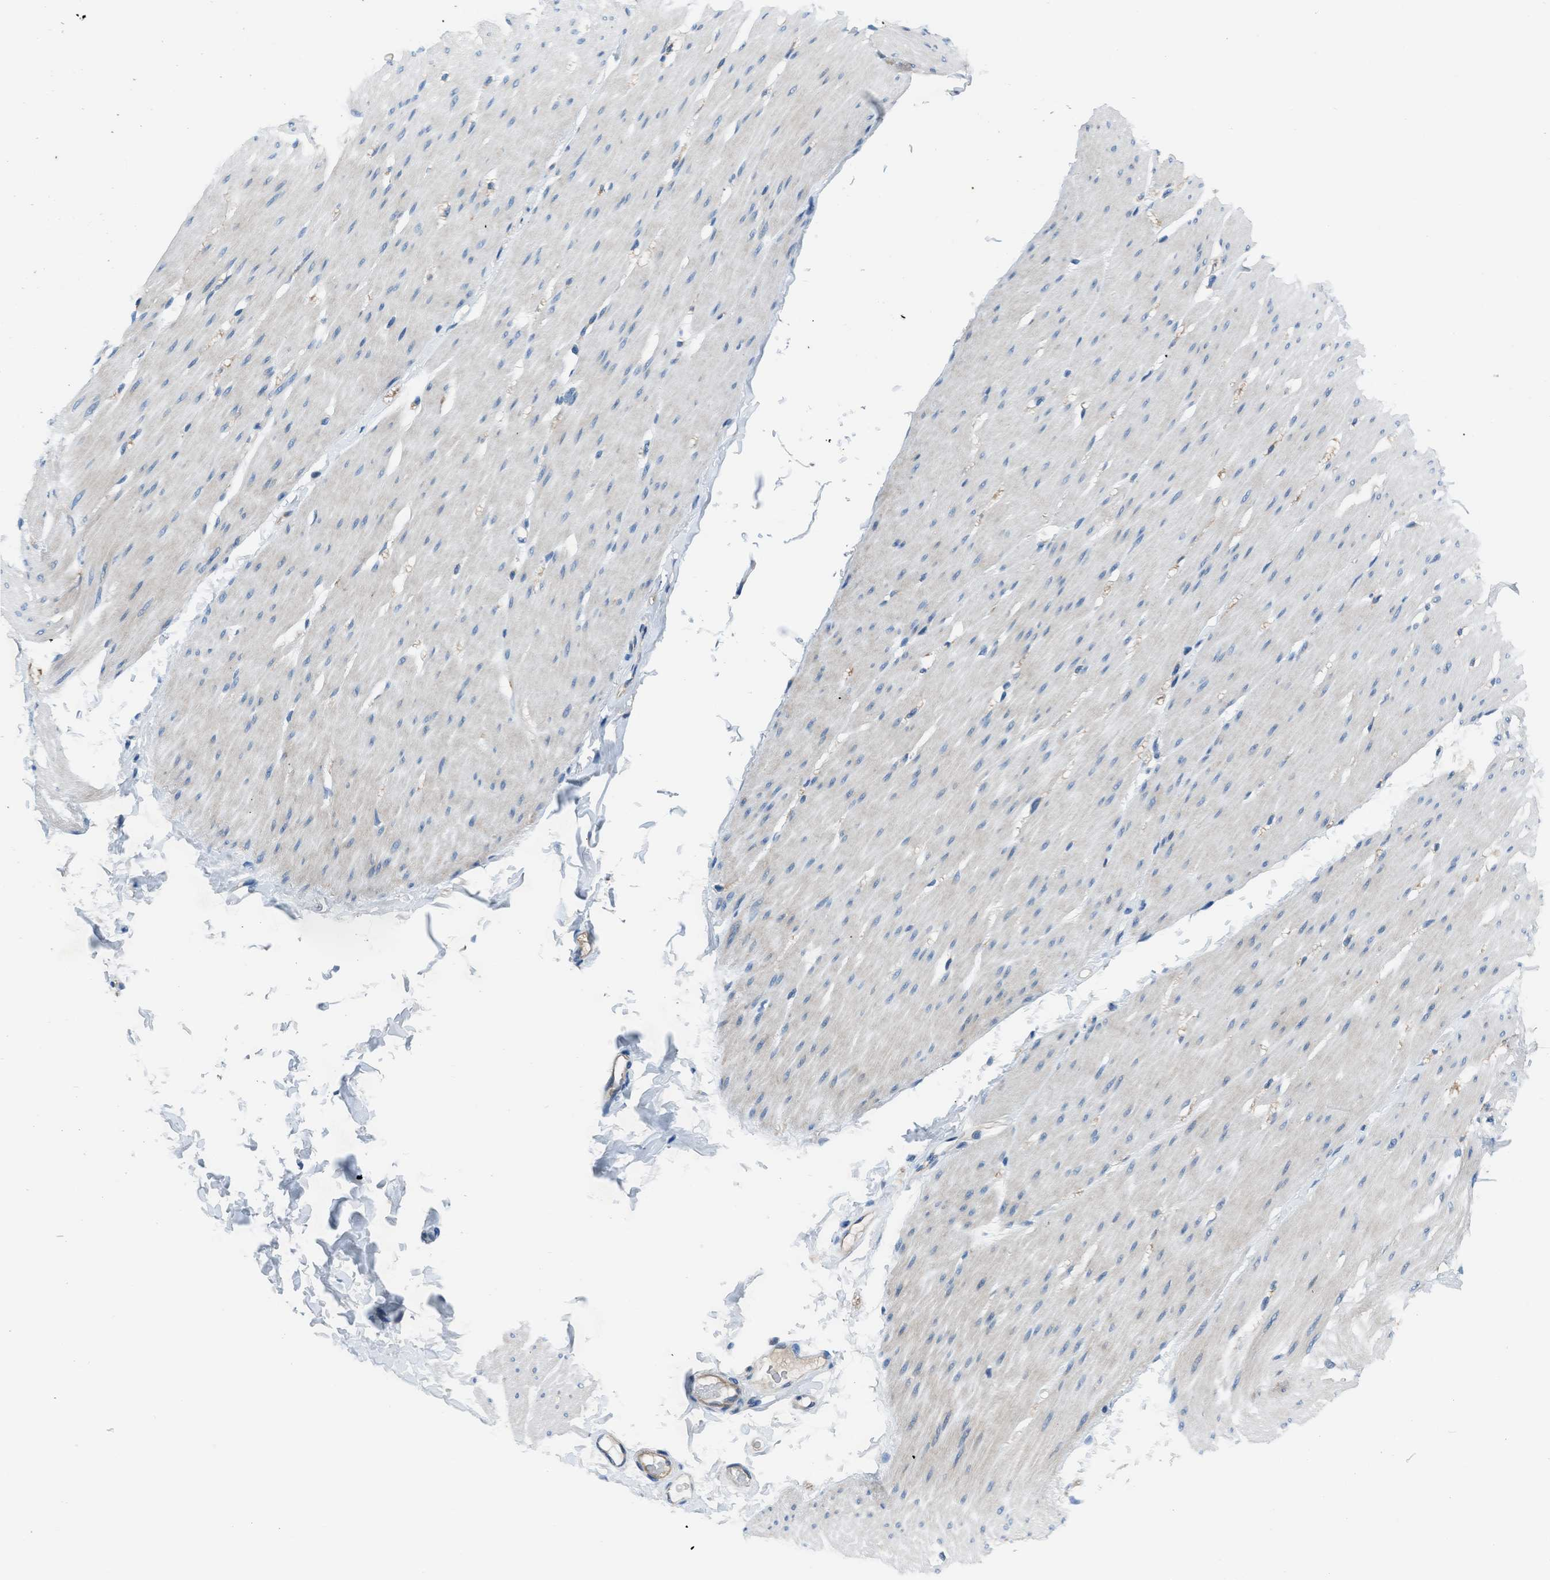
{"staining": {"intensity": "negative", "quantity": "none", "location": "none"}, "tissue": "smooth muscle", "cell_type": "Smooth muscle cells", "image_type": "normal", "snomed": [{"axis": "morphology", "description": "Normal tissue, NOS"}, {"axis": "topography", "description": "Smooth muscle"}, {"axis": "topography", "description": "Colon"}], "caption": "IHC of normal human smooth muscle displays no staining in smooth muscle cells.", "gene": "SLC38A6", "patient": {"sex": "male", "age": 67}}